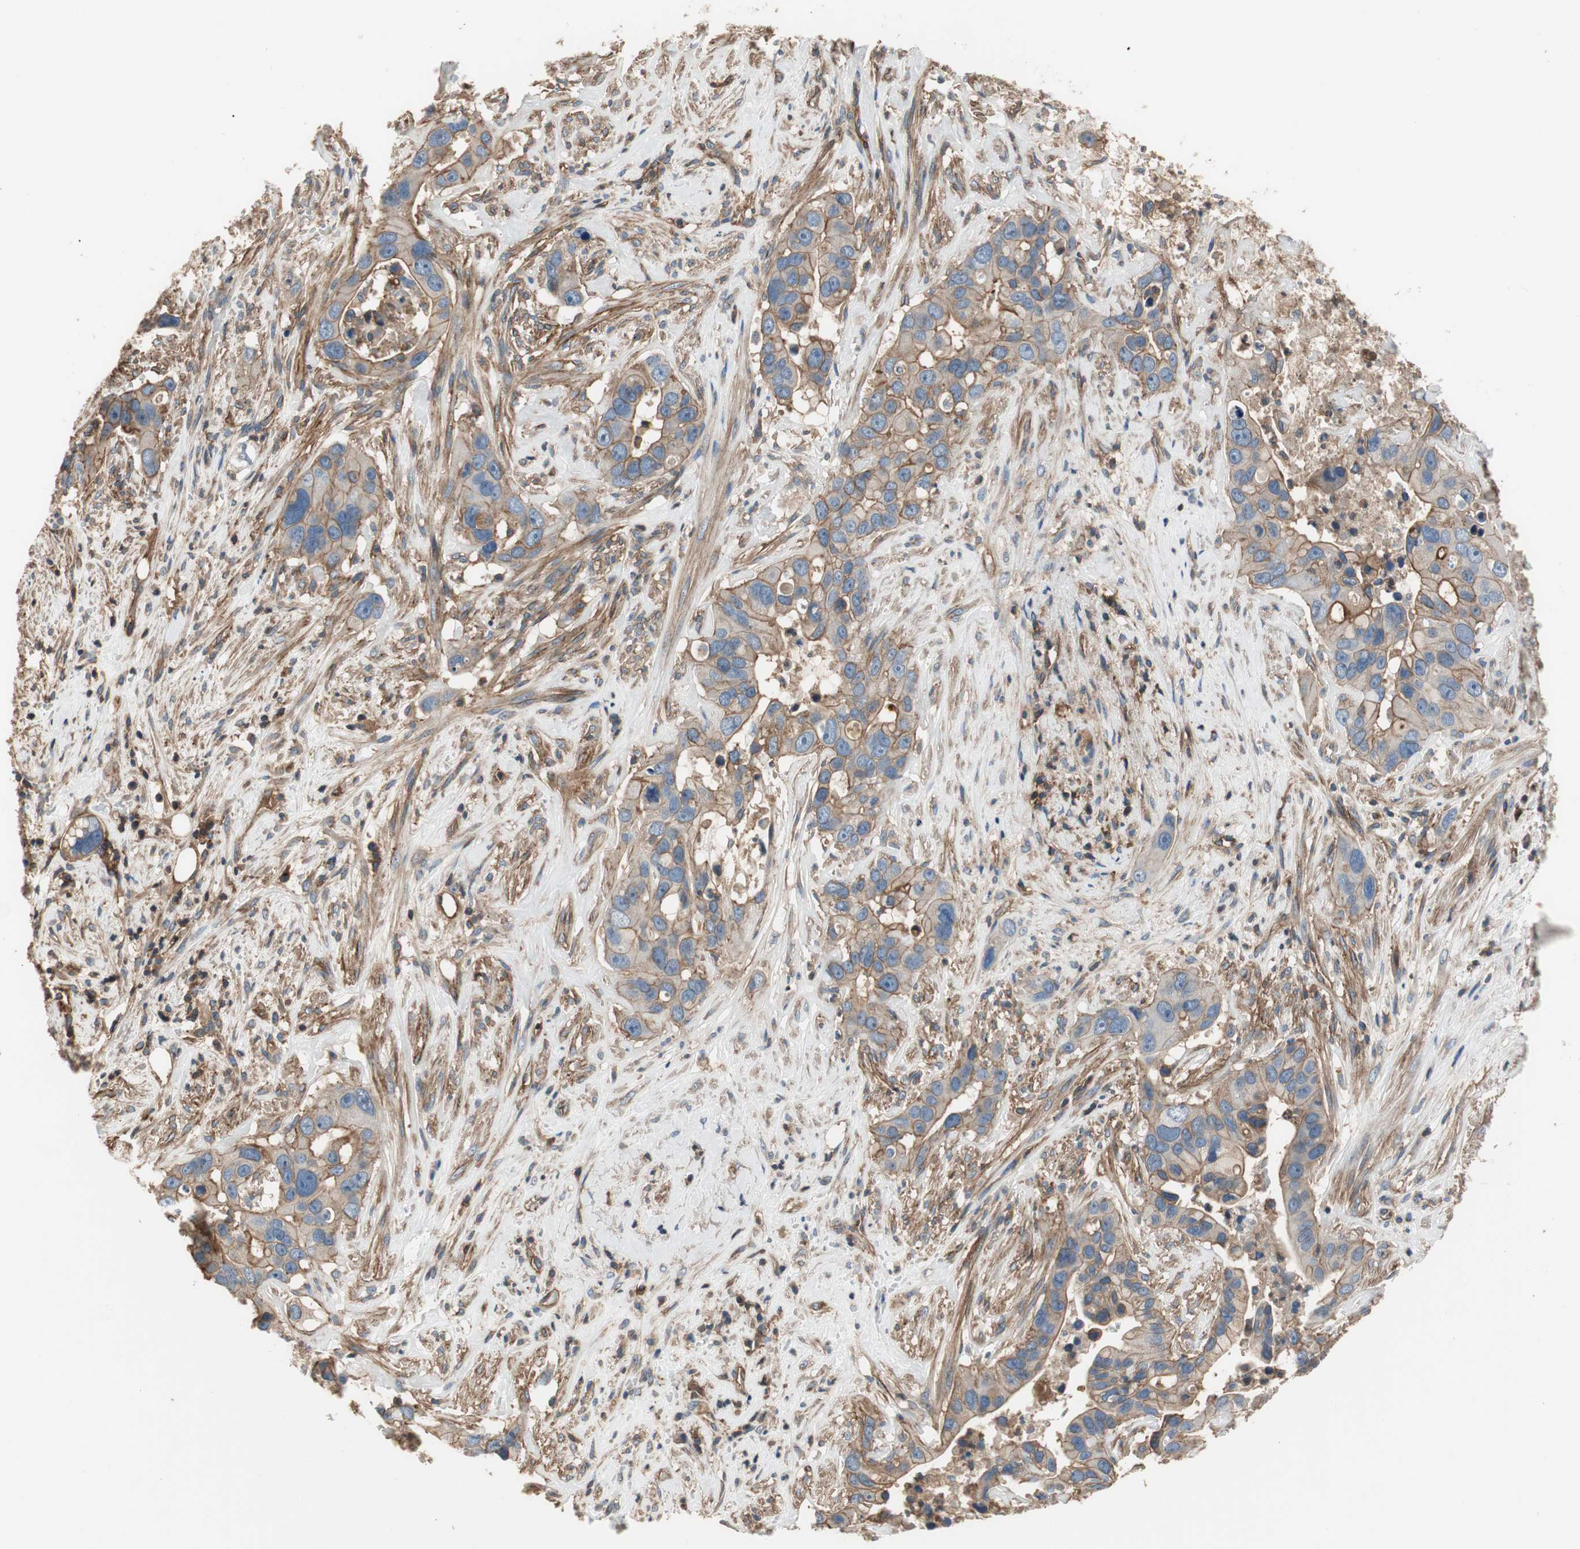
{"staining": {"intensity": "moderate", "quantity": "25%-75%", "location": "cytoplasmic/membranous"}, "tissue": "liver cancer", "cell_type": "Tumor cells", "image_type": "cancer", "snomed": [{"axis": "morphology", "description": "Cholangiocarcinoma"}, {"axis": "topography", "description": "Liver"}], "caption": "Immunohistochemical staining of liver cancer shows moderate cytoplasmic/membranous protein staining in about 25%-75% of tumor cells.", "gene": "IL1RL1", "patient": {"sex": "female", "age": 65}}